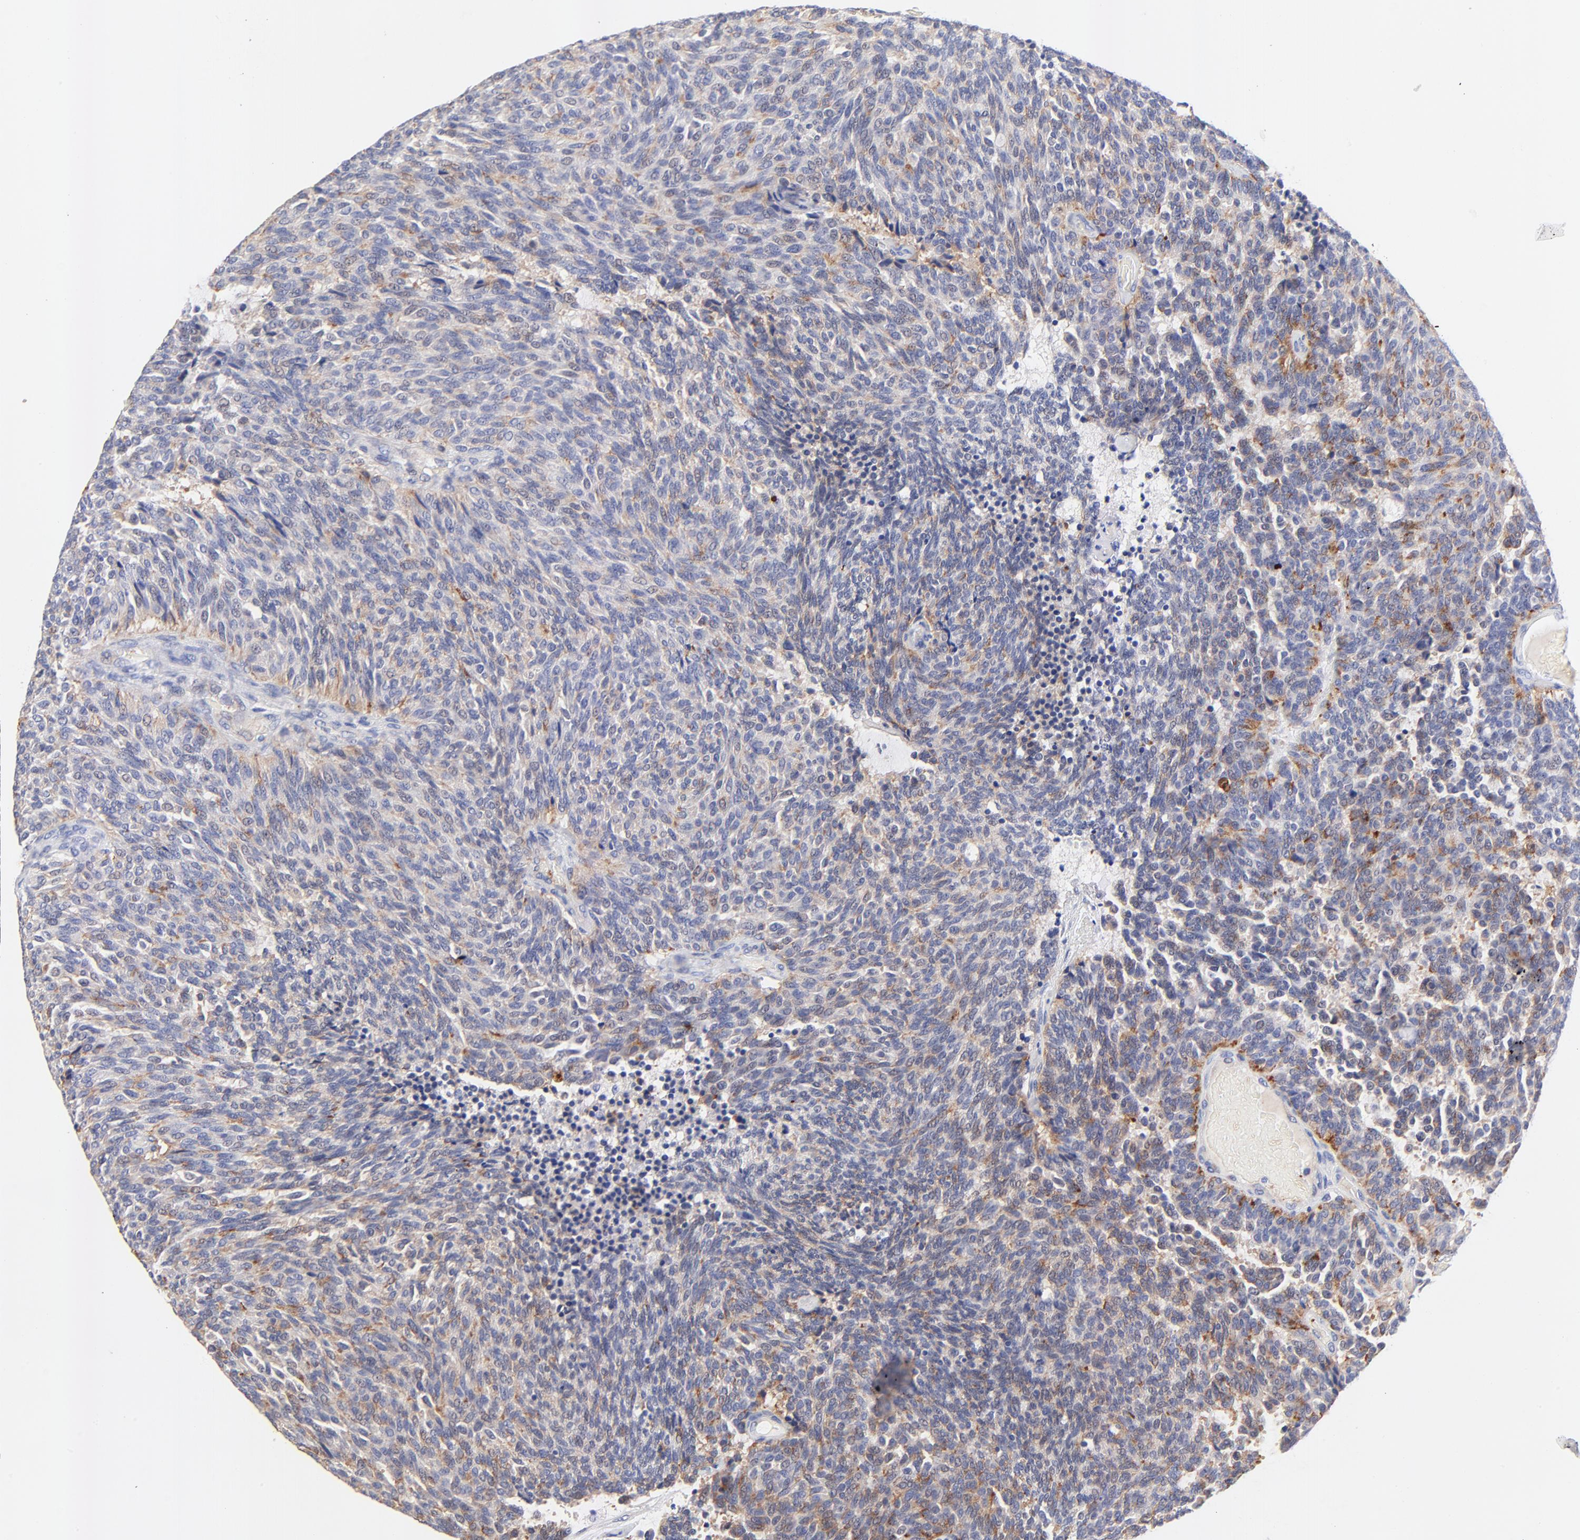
{"staining": {"intensity": "weak", "quantity": "<25%", "location": "cytoplasmic/membranous"}, "tissue": "carcinoid", "cell_type": "Tumor cells", "image_type": "cancer", "snomed": [{"axis": "morphology", "description": "Carcinoid, malignant, NOS"}, {"axis": "topography", "description": "Pancreas"}], "caption": "DAB (3,3'-diaminobenzidine) immunohistochemical staining of human carcinoid demonstrates no significant positivity in tumor cells. (Brightfield microscopy of DAB immunohistochemistry (IHC) at high magnification).", "gene": "FAM117B", "patient": {"sex": "female", "age": 54}}